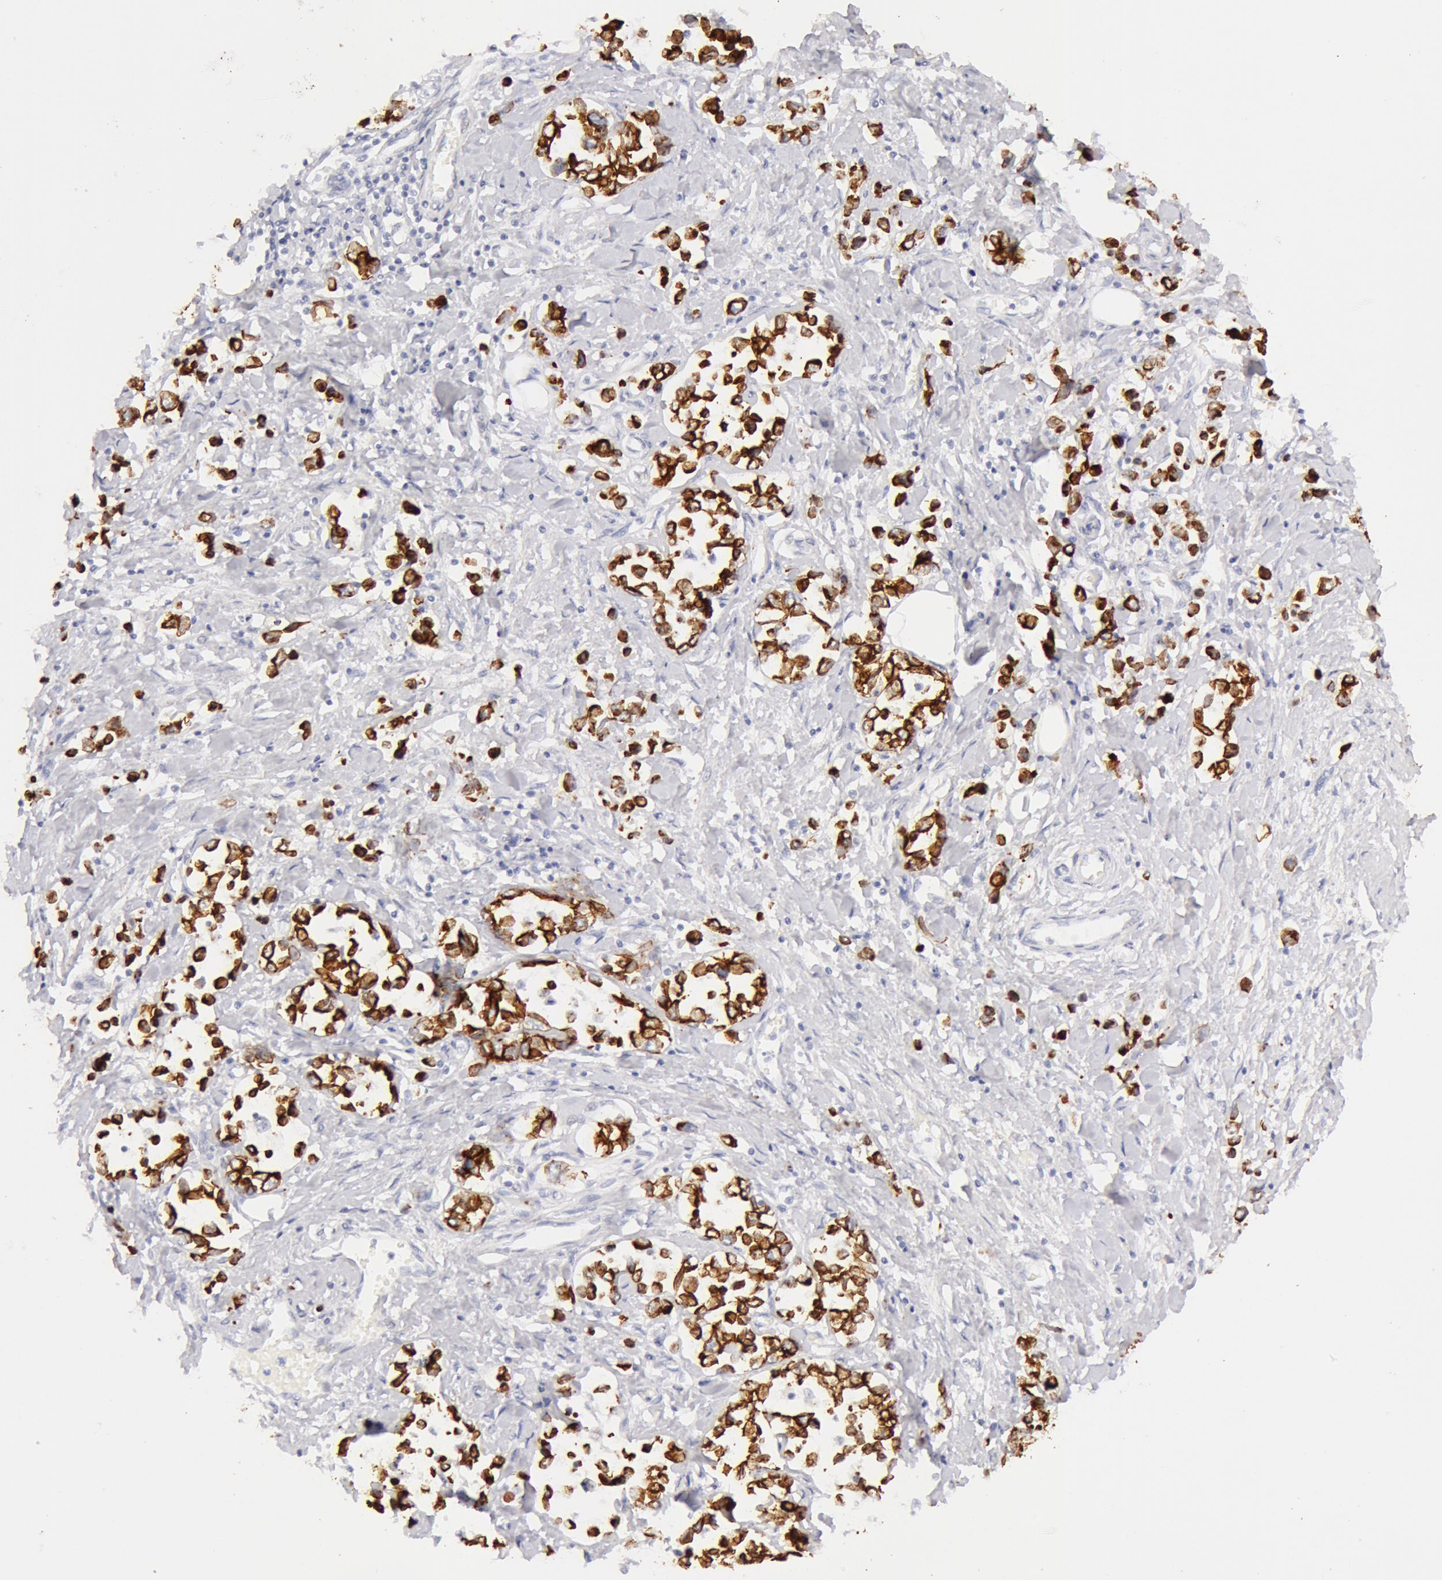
{"staining": {"intensity": "moderate", "quantity": ">75%", "location": "cytoplasmic/membranous"}, "tissue": "stomach cancer", "cell_type": "Tumor cells", "image_type": "cancer", "snomed": [{"axis": "morphology", "description": "Adenocarcinoma, NOS"}, {"axis": "topography", "description": "Stomach, upper"}], "caption": "Immunohistochemistry (IHC) of adenocarcinoma (stomach) reveals medium levels of moderate cytoplasmic/membranous positivity in about >75% of tumor cells.", "gene": "KRT8", "patient": {"sex": "male", "age": 76}}